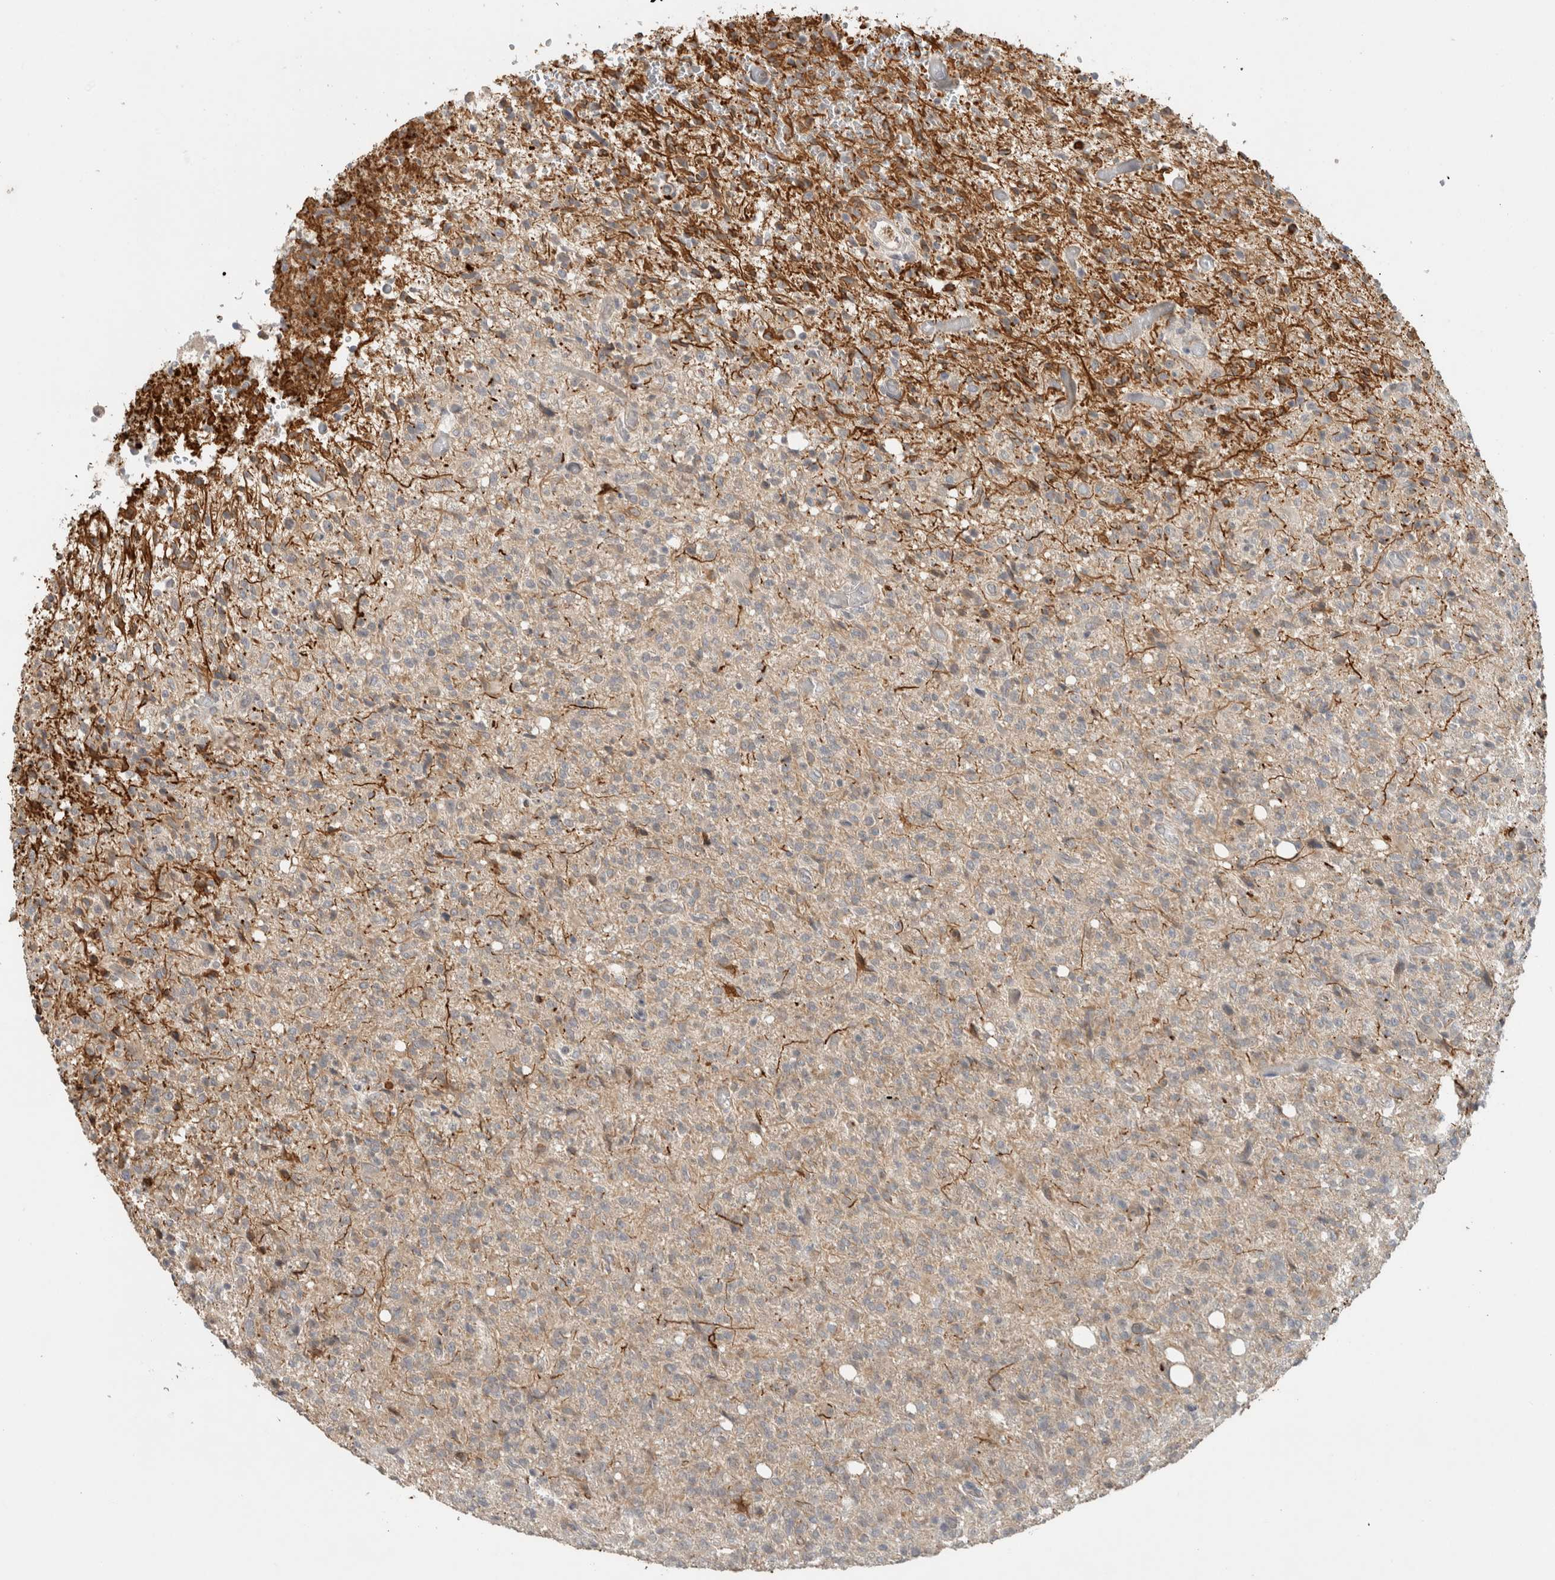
{"staining": {"intensity": "weak", "quantity": "<25%", "location": "cytoplasmic/membranous"}, "tissue": "glioma", "cell_type": "Tumor cells", "image_type": "cancer", "snomed": [{"axis": "morphology", "description": "Glioma, malignant, High grade"}, {"axis": "topography", "description": "Brain"}], "caption": "Malignant high-grade glioma stained for a protein using immunohistochemistry exhibits no staining tumor cells.", "gene": "ERCC6L2", "patient": {"sex": "female", "age": 57}}